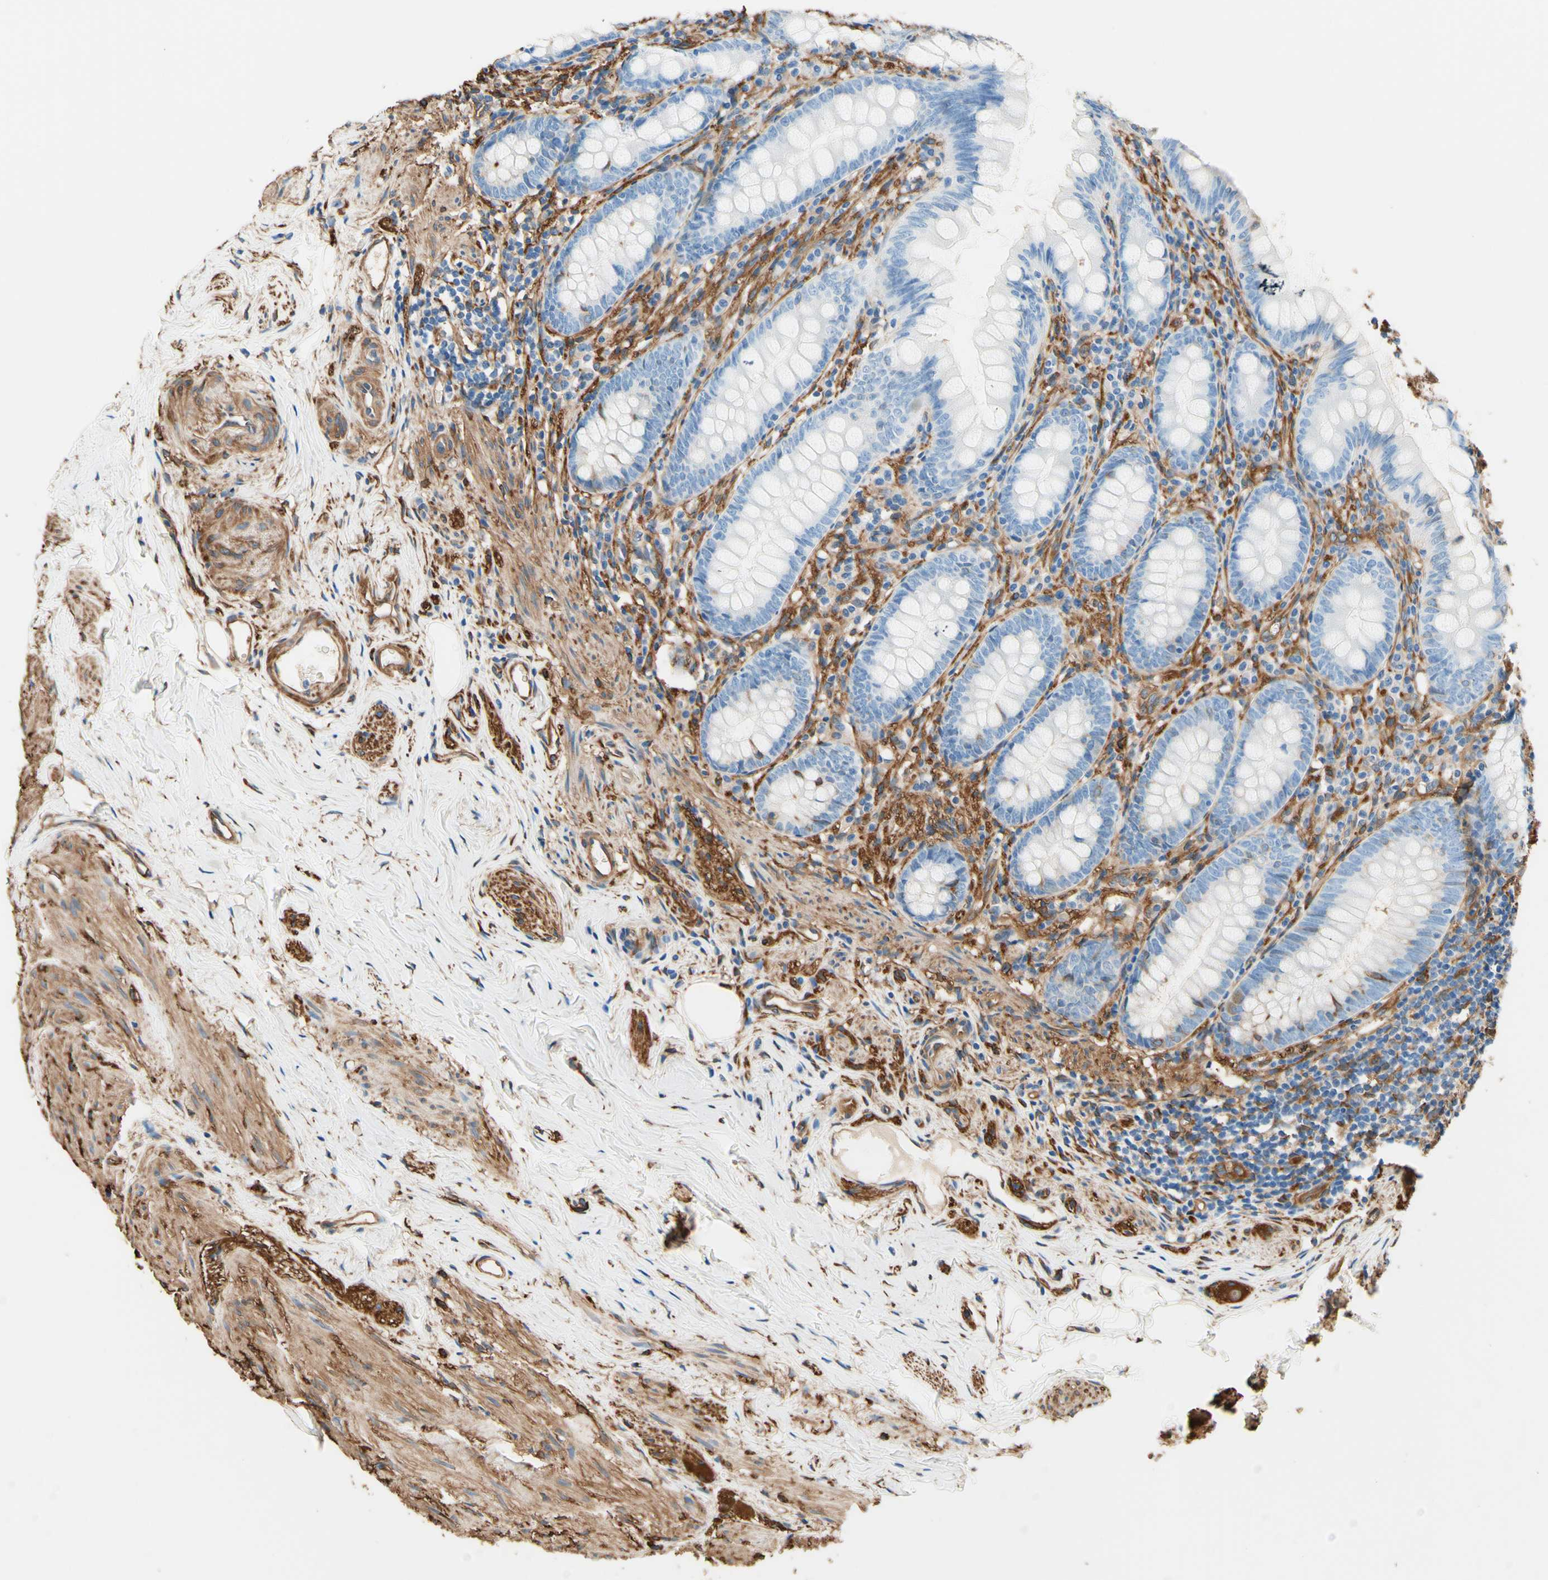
{"staining": {"intensity": "negative", "quantity": "none", "location": "none"}, "tissue": "appendix", "cell_type": "Glandular cells", "image_type": "normal", "snomed": [{"axis": "morphology", "description": "Normal tissue, NOS"}, {"axis": "topography", "description": "Appendix"}], "caption": "This is a histopathology image of immunohistochemistry (IHC) staining of normal appendix, which shows no positivity in glandular cells.", "gene": "DPYSL3", "patient": {"sex": "female", "age": 77}}